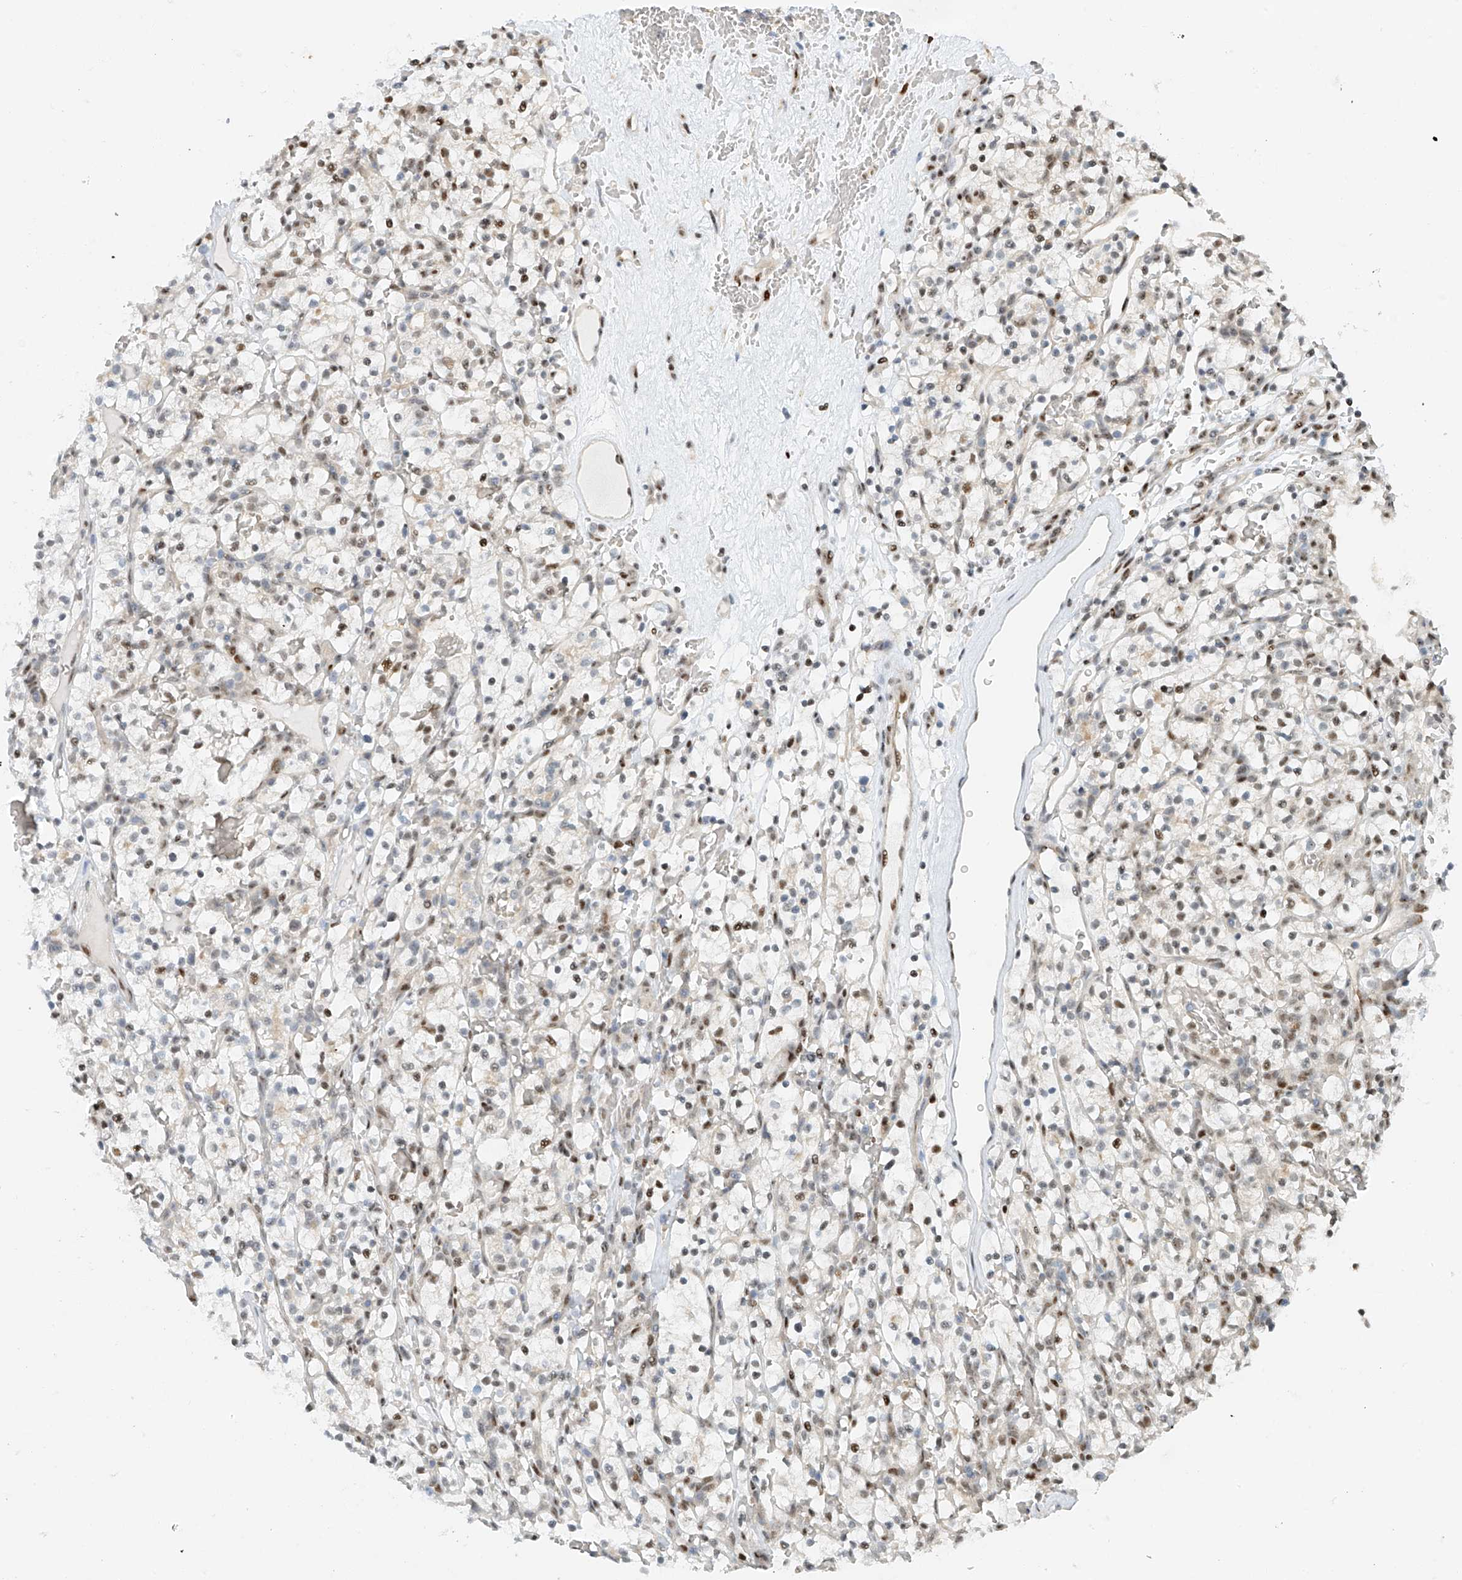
{"staining": {"intensity": "weak", "quantity": "<25%", "location": "nuclear"}, "tissue": "renal cancer", "cell_type": "Tumor cells", "image_type": "cancer", "snomed": [{"axis": "morphology", "description": "Adenocarcinoma, NOS"}, {"axis": "topography", "description": "Kidney"}], "caption": "DAB (3,3'-diaminobenzidine) immunohistochemical staining of human adenocarcinoma (renal) exhibits no significant expression in tumor cells.", "gene": "ZNF514", "patient": {"sex": "female", "age": 57}}